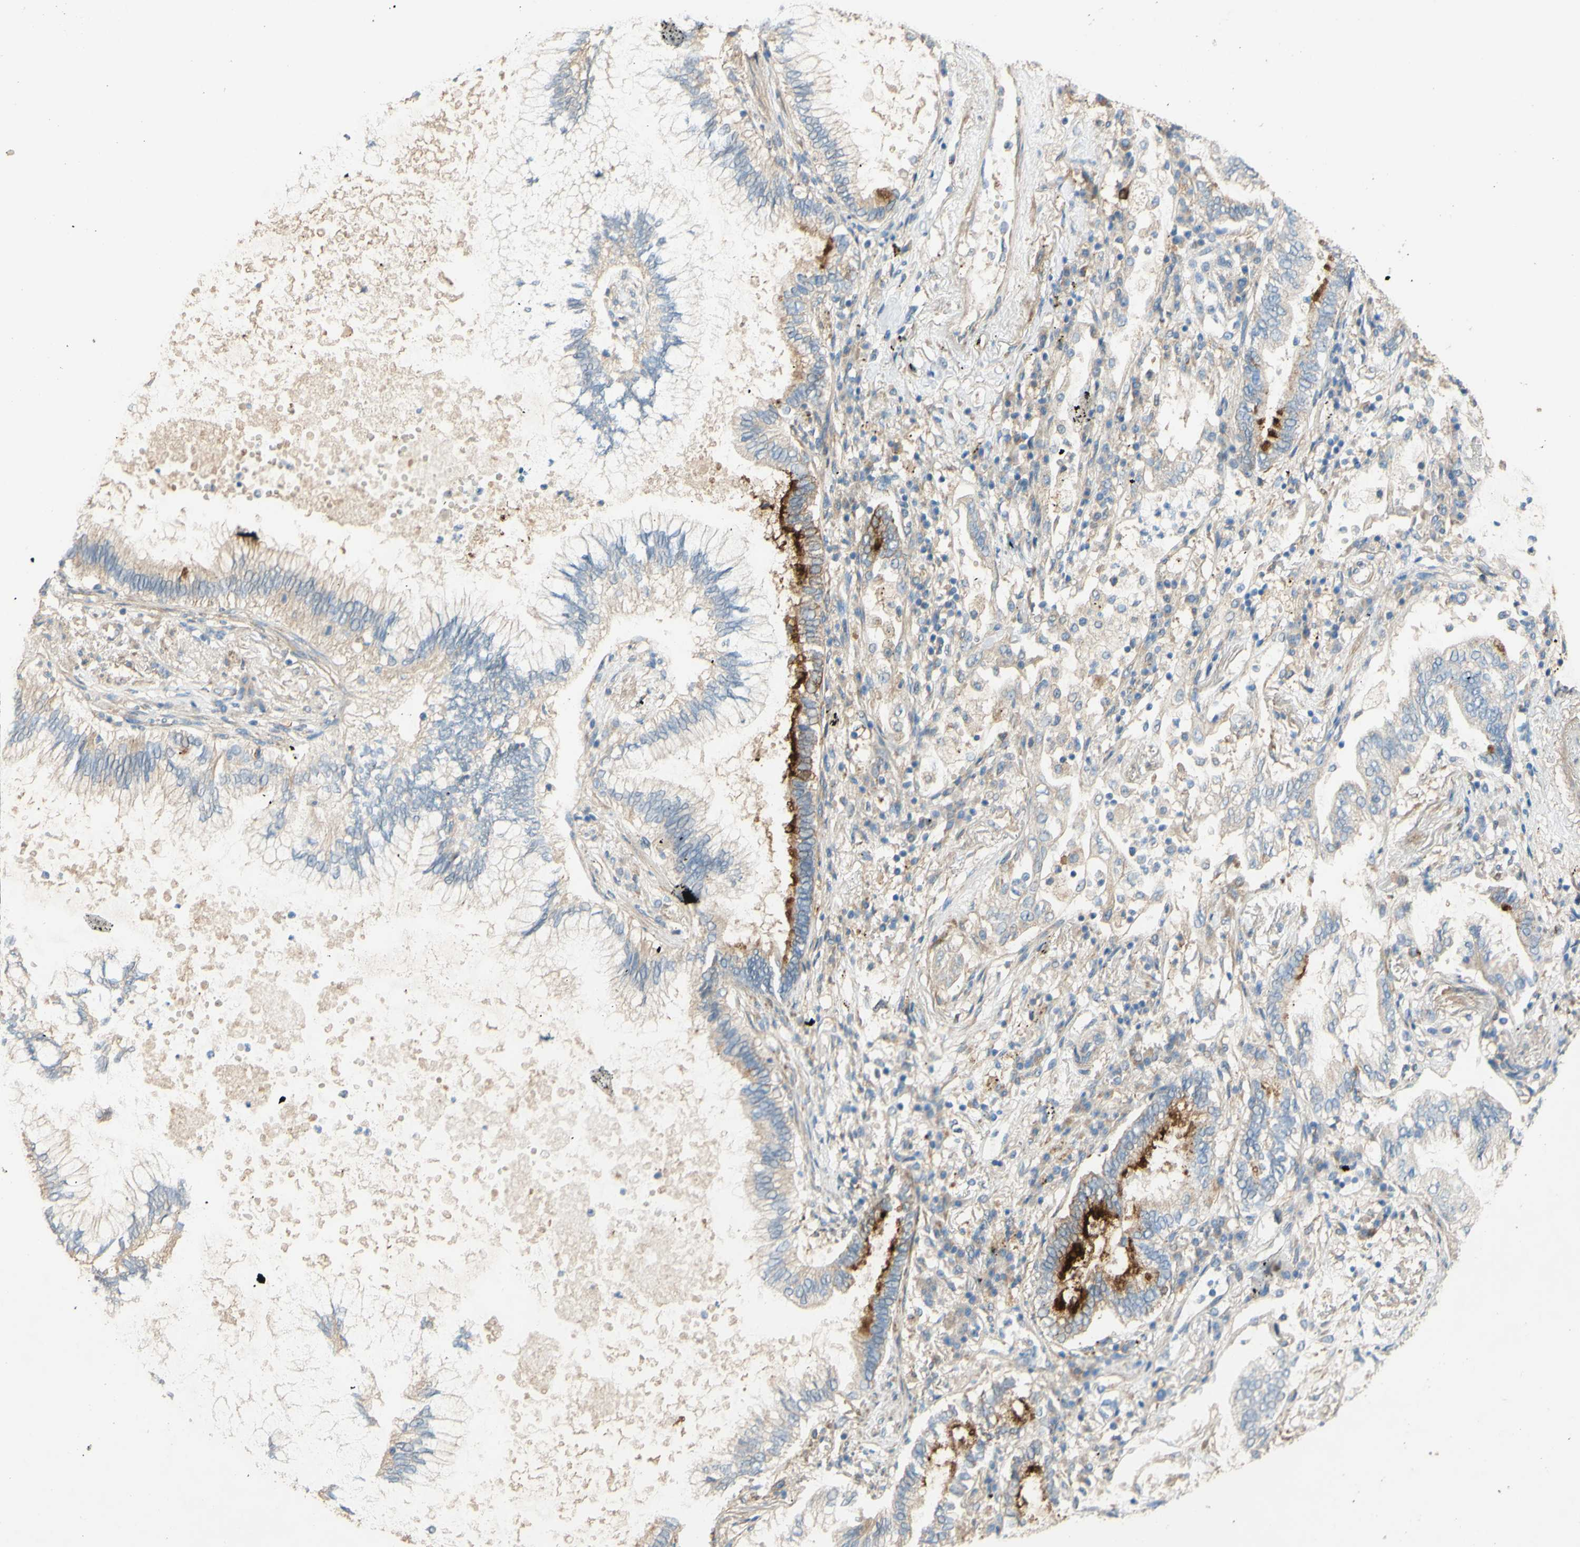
{"staining": {"intensity": "moderate", "quantity": "<25%", "location": "cytoplasmic/membranous"}, "tissue": "lung cancer", "cell_type": "Tumor cells", "image_type": "cancer", "snomed": [{"axis": "morphology", "description": "Normal tissue, NOS"}, {"axis": "morphology", "description": "Adenocarcinoma, NOS"}, {"axis": "topography", "description": "Bronchus"}, {"axis": "topography", "description": "Lung"}], "caption": "Adenocarcinoma (lung) stained with a brown dye displays moderate cytoplasmic/membranous positive expression in about <25% of tumor cells.", "gene": "DKK3", "patient": {"sex": "female", "age": 70}}